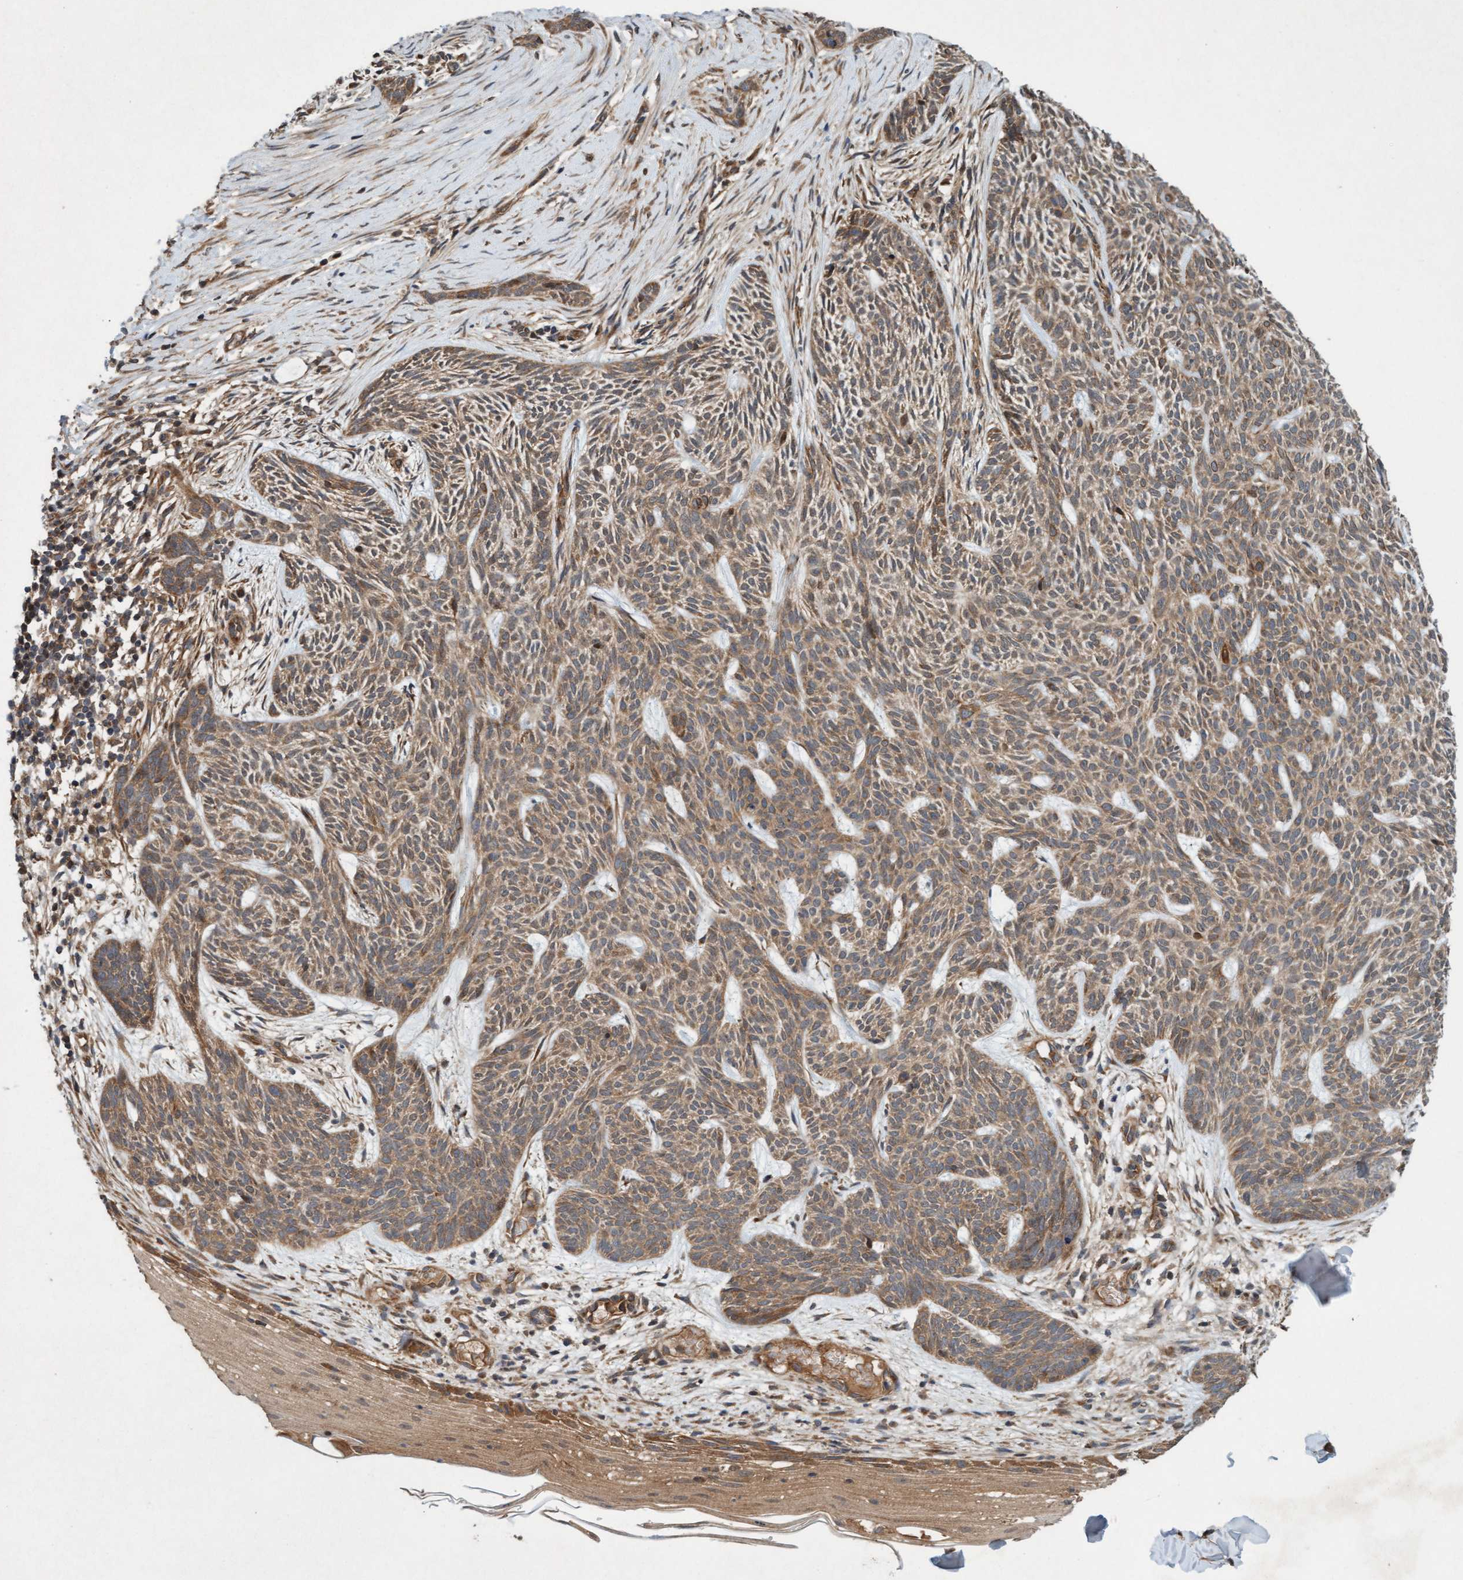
{"staining": {"intensity": "moderate", "quantity": ">75%", "location": "cytoplasmic/membranous"}, "tissue": "skin cancer", "cell_type": "Tumor cells", "image_type": "cancer", "snomed": [{"axis": "morphology", "description": "Basal cell carcinoma"}, {"axis": "topography", "description": "Skin"}], "caption": "Brown immunohistochemical staining in human basal cell carcinoma (skin) exhibits moderate cytoplasmic/membranous positivity in about >75% of tumor cells.", "gene": "MLXIP", "patient": {"sex": "female", "age": 59}}